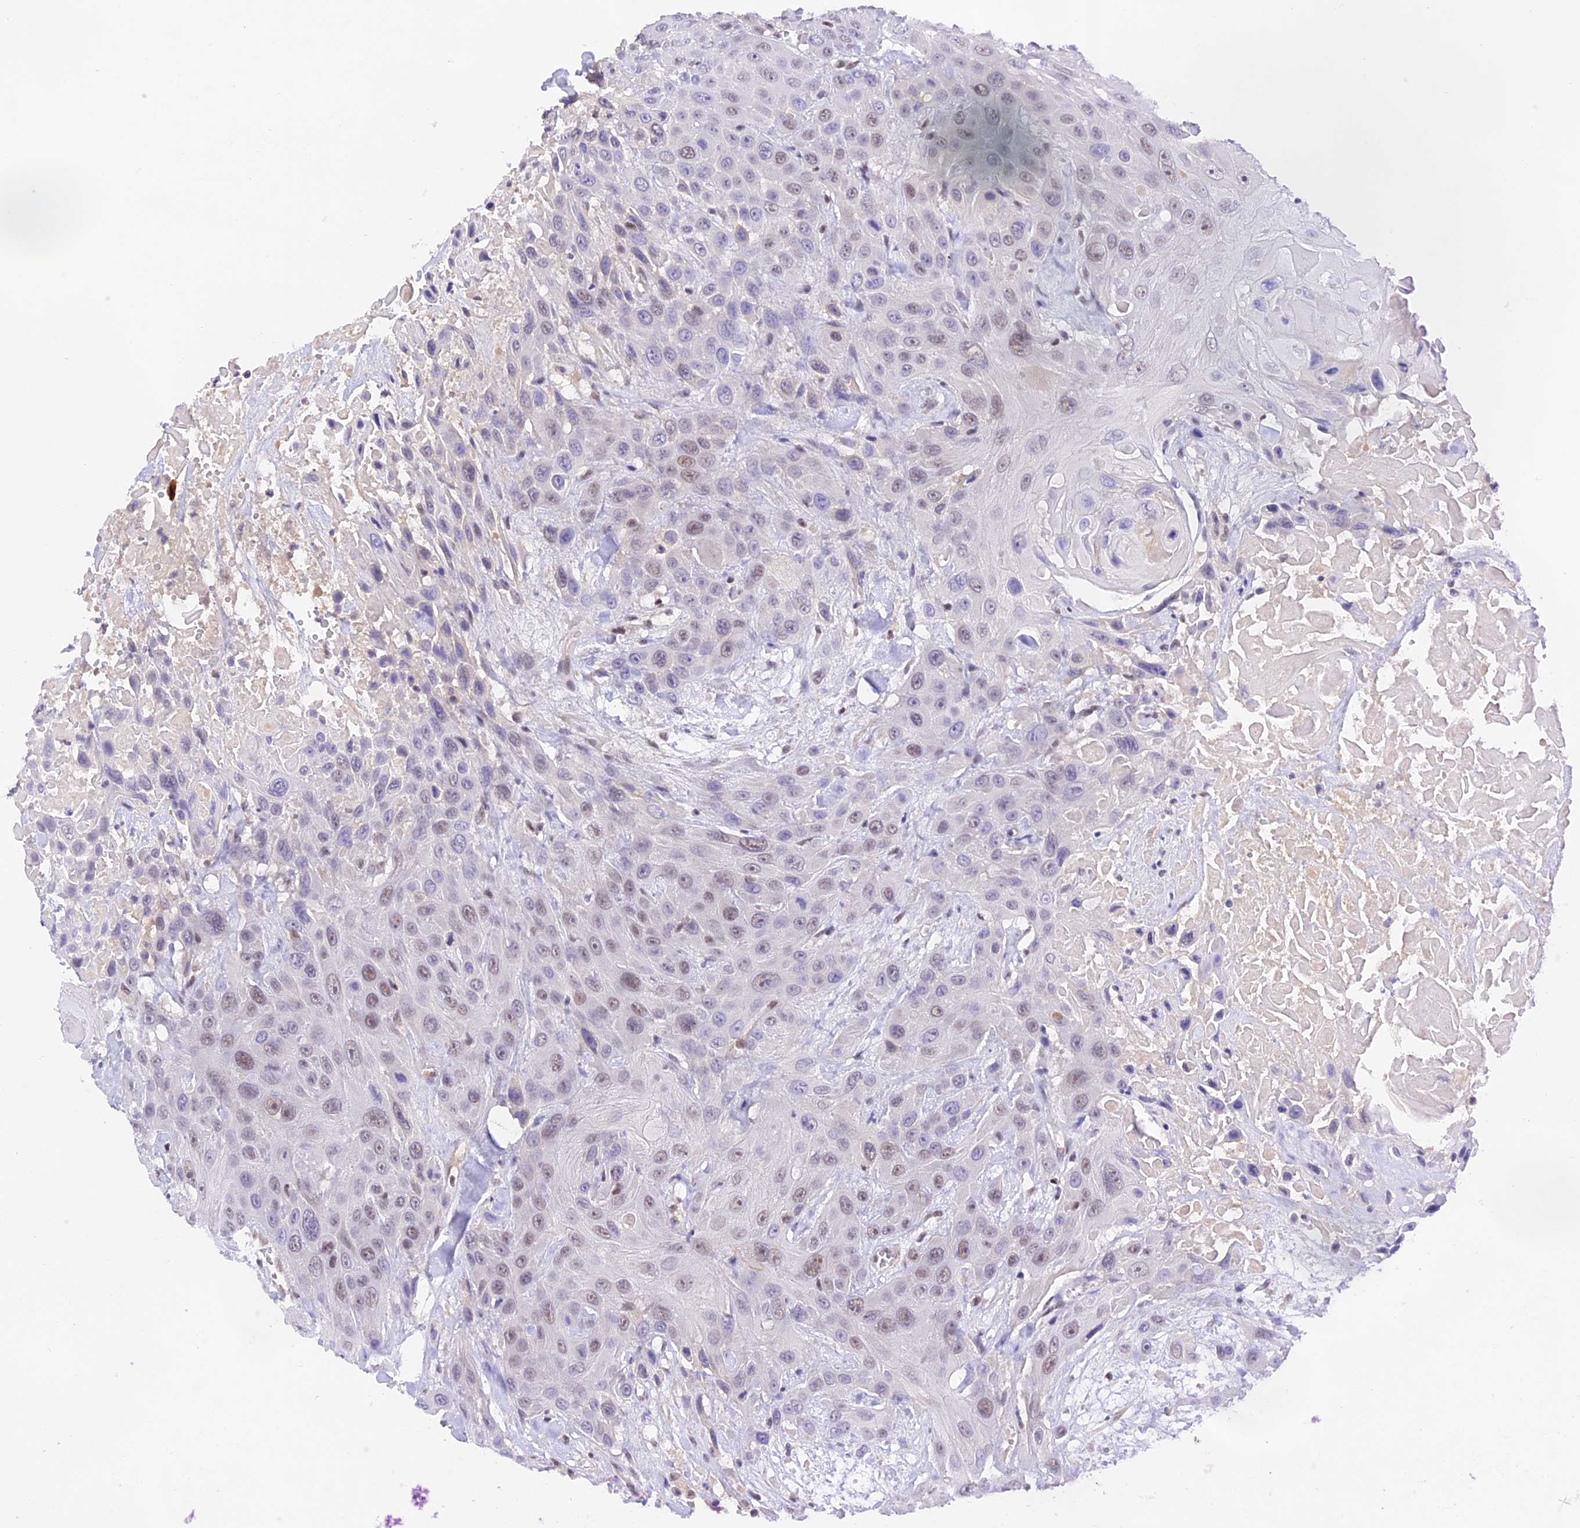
{"staining": {"intensity": "moderate", "quantity": "<25%", "location": "nuclear"}, "tissue": "head and neck cancer", "cell_type": "Tumor cells", "image_type": "cancer", "snomed": [{"axis": "morphology", "description": "Squamous cell carcinoma, NOS"}, {"axis": "topography", "description": "Head-Neck"}], "caption": "A high-resolution histopathology image shows immunohistochemistry staining of squamous cell carcinoma (head and neck), which shows moderate nuclear positivity in about <25% of tumor cells. The staining was performed using DAB (3,3'-diaminobenzidine) to visualize the protein expression in brown, while the nuclei were stained in blue with hematoxylin (Magnification: 20x).", "gene": "THAP11", "patient": {"sex": "male", "age": 81}}